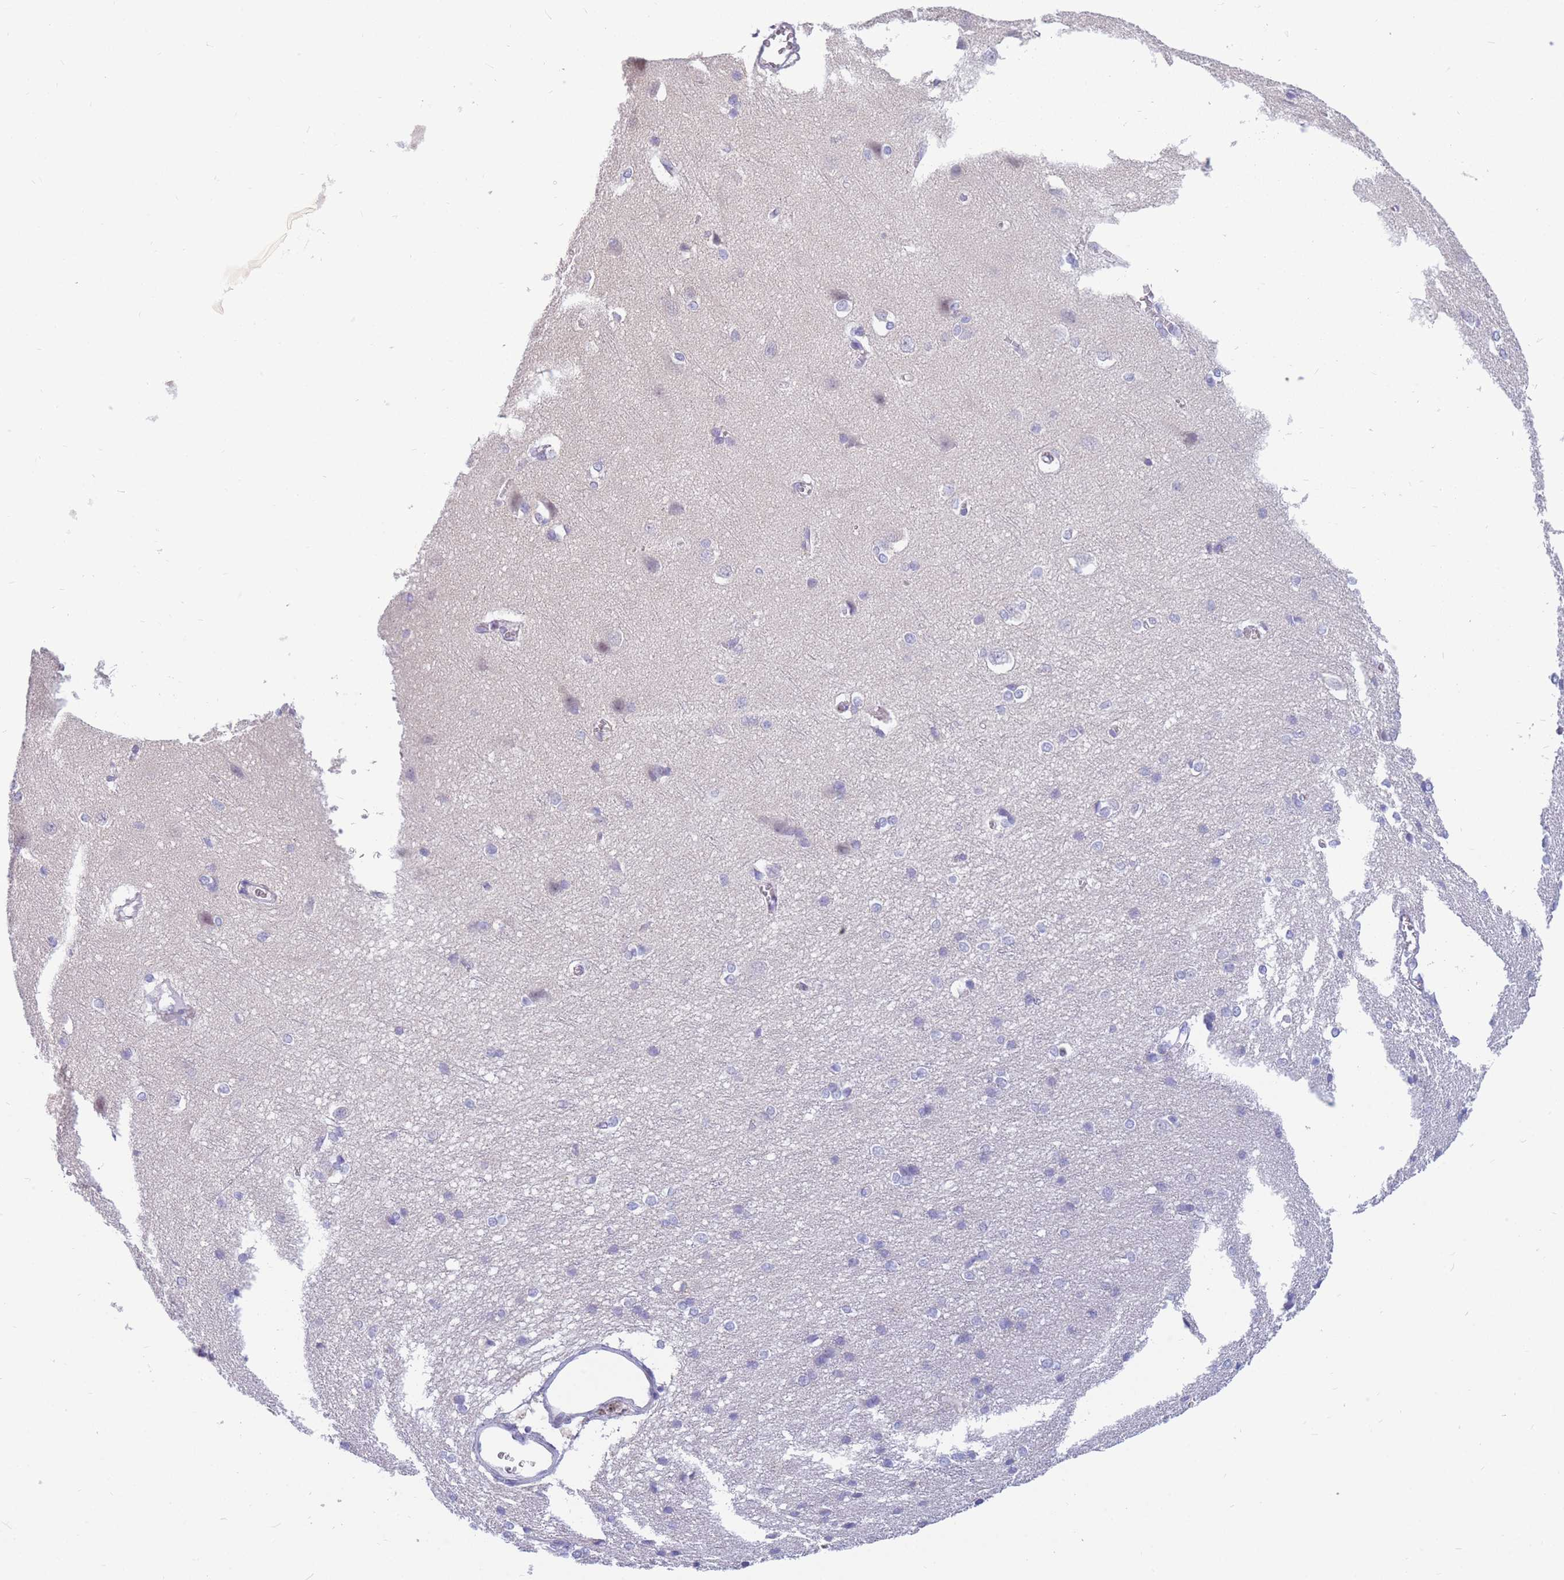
{"staining": {"intensity": "negative", "quantity": "none", "location": "none"}, "tissue": "cerebral cortex", "cell_type": "Endothelial cells", "image_type": "normal", "snomed": [{"axis": "morphology", "description": "Normal tissue, NOS"}, {"axis": "topography", "description": "Cerebral cortex"}], "caption": "DAB immunohistochemical staining of benign human cerebral cortex reveals no significant staining in endothelial cells.", "gene": "DHRS11", "patient": {"sex": "male", "age": 37}}